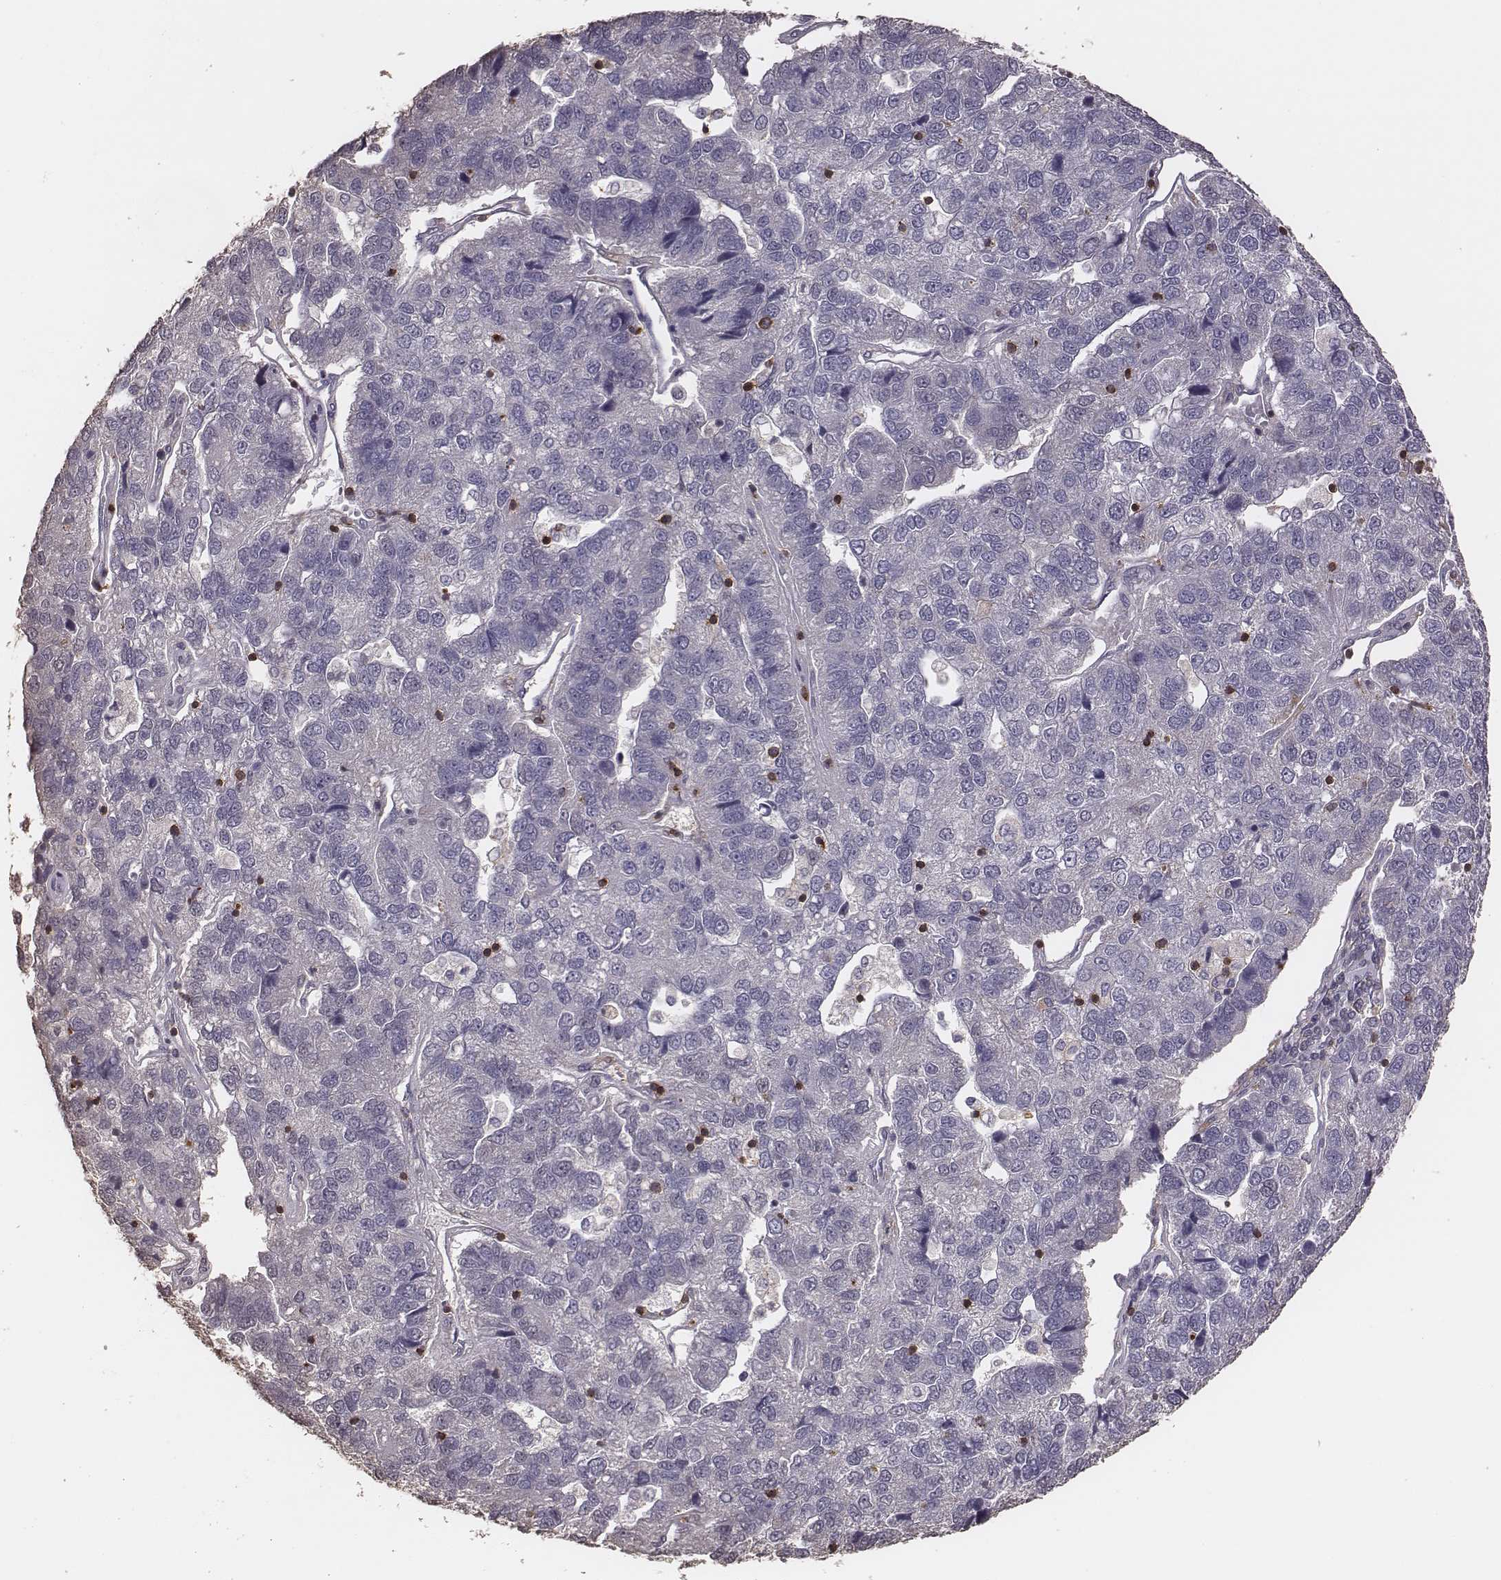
{"staining": {"intensity": "negative", "quantity": "none", "location": "none"}, "tissue": "pancreatic cancer", "cell_type": "Tumor cells", "image_type": "cancer", "snomed": [{"axis": "morphology", "description": "Adenocarcinoma, NOS"}, {"axis": "topography", "description": "Pancreas"}], "caption": "Immunohistochemistry of human pancreatic cancer (adenocarcinoma) shows no expression in tumor cells.", "gene": "PILRA", "patient": {"sex": "female", "age": 61}}